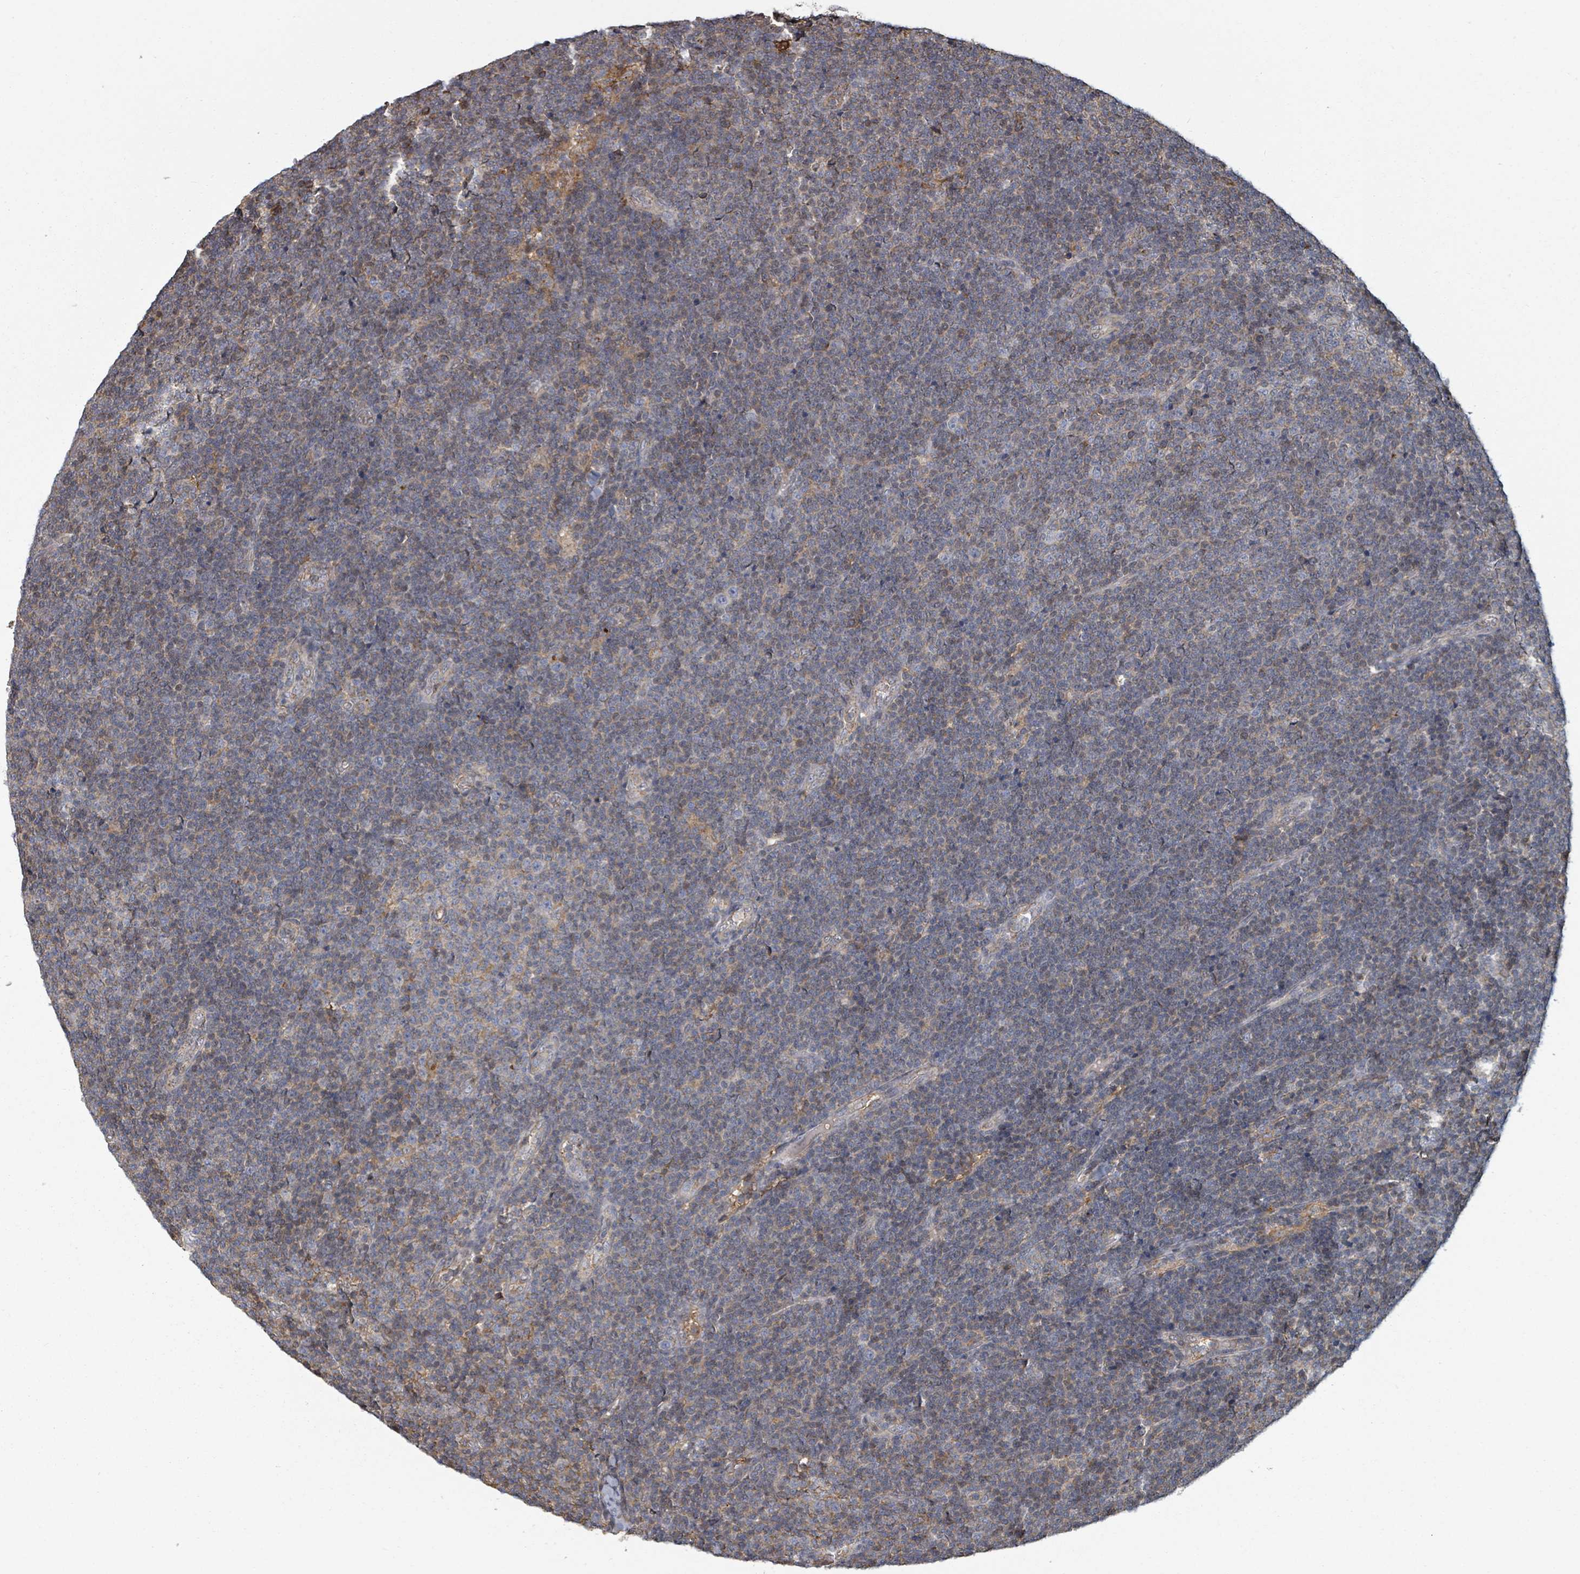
{"staining": {"intensity": "weak", "quantity": "<25%", "location": "cytoplasmic/membranous"}, "tissue": "lymphoma", "cell_type": "Tumor cells", "image_type": "cancer", "snomed": [{"axis": "morphology", "description": "Malignant lymphoma, non-Hodgkin's type, Low grade"}, {"axis": "topography", "description": "Lymph node"}], "caption": "Tumor cells show no significant expression in lymphoma. (DAB immunohistochemistry (IHC), high magnification).", "gene": "GABBR1", "patient": {"sex": "male", "age": 48}}